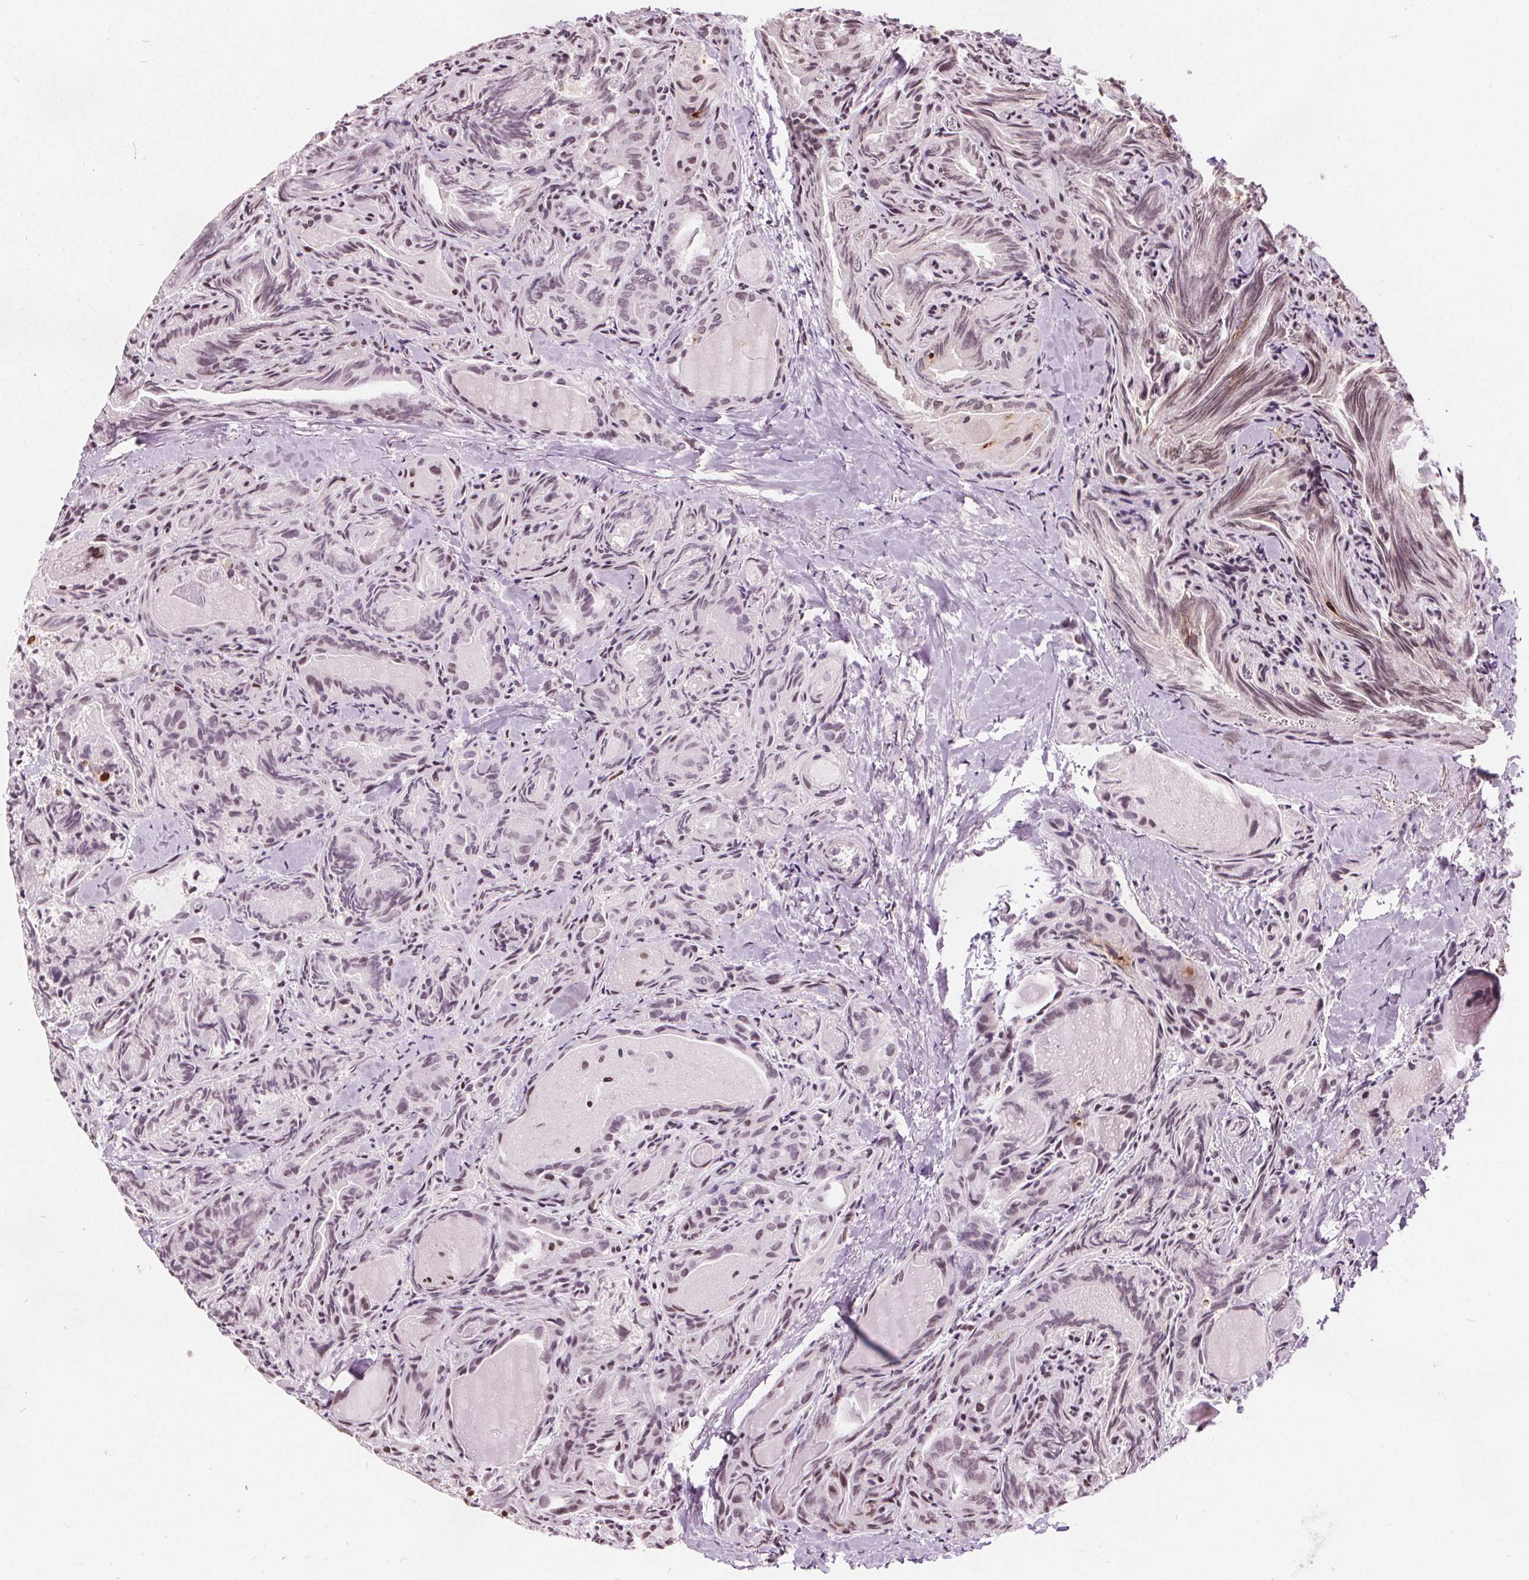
{"staining": {"intensity": "moderate", "quantity": "25%-75%", "location": "nuclear"}, "tissue": "thyroid cancer", "cell_type": "Tumor cells", "image_type": "cancer", "snomed": [{"axis": "morphology", "description": "Papillary adenocarcinoma, NOS"}, {"axis": "topography", "description": "Thyroid gland"}], "caption": "Thyroid cancer (papillary adenocarcinoma) stained with IHC demonstrates moderate nuclear staining in approximately 25%-75% of tumor cells.", "gene": "ISLR2", "patient": {"sex": "female", "age": 75}}